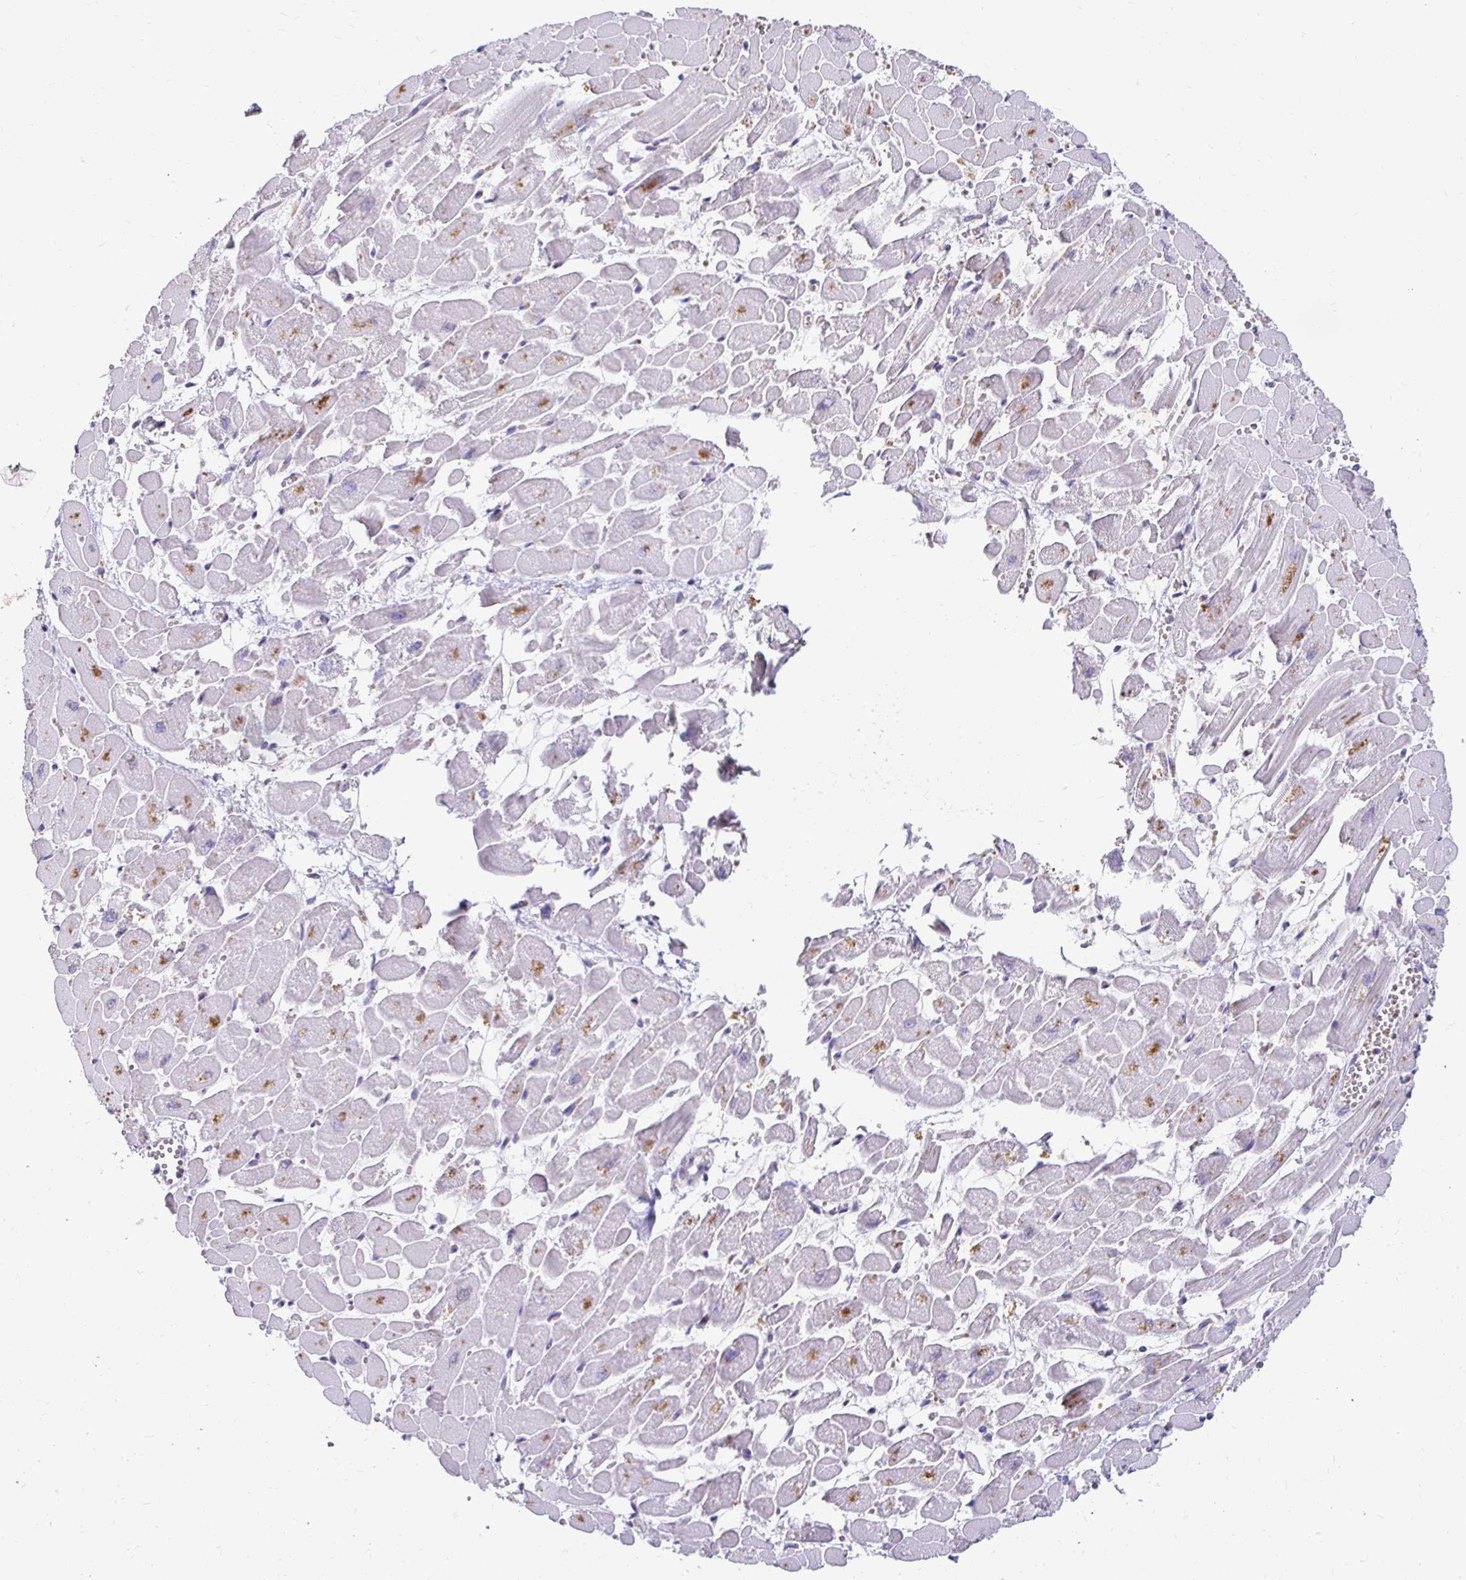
{"staining": {"intensity": "moderate", "quantity": "<25%", "location": "cytoplasmic/membranous"}, "tissue": "heart muscle", "cell_type": "Cardiomyocytes", "image_type": "normal", "snomed": [{"axis": "morphology", "description": "Normal tissue, NOS"}, {"axis": "topography", "description": "Heart"}], "caption": "Heart muscle stained with a brown dye demonstrates moderate cytoplasmic/membranous positive expression in about <25% of cardiomyocytes.", "gene": "GK2", "patient": {"sex": "female", "age": 52}}